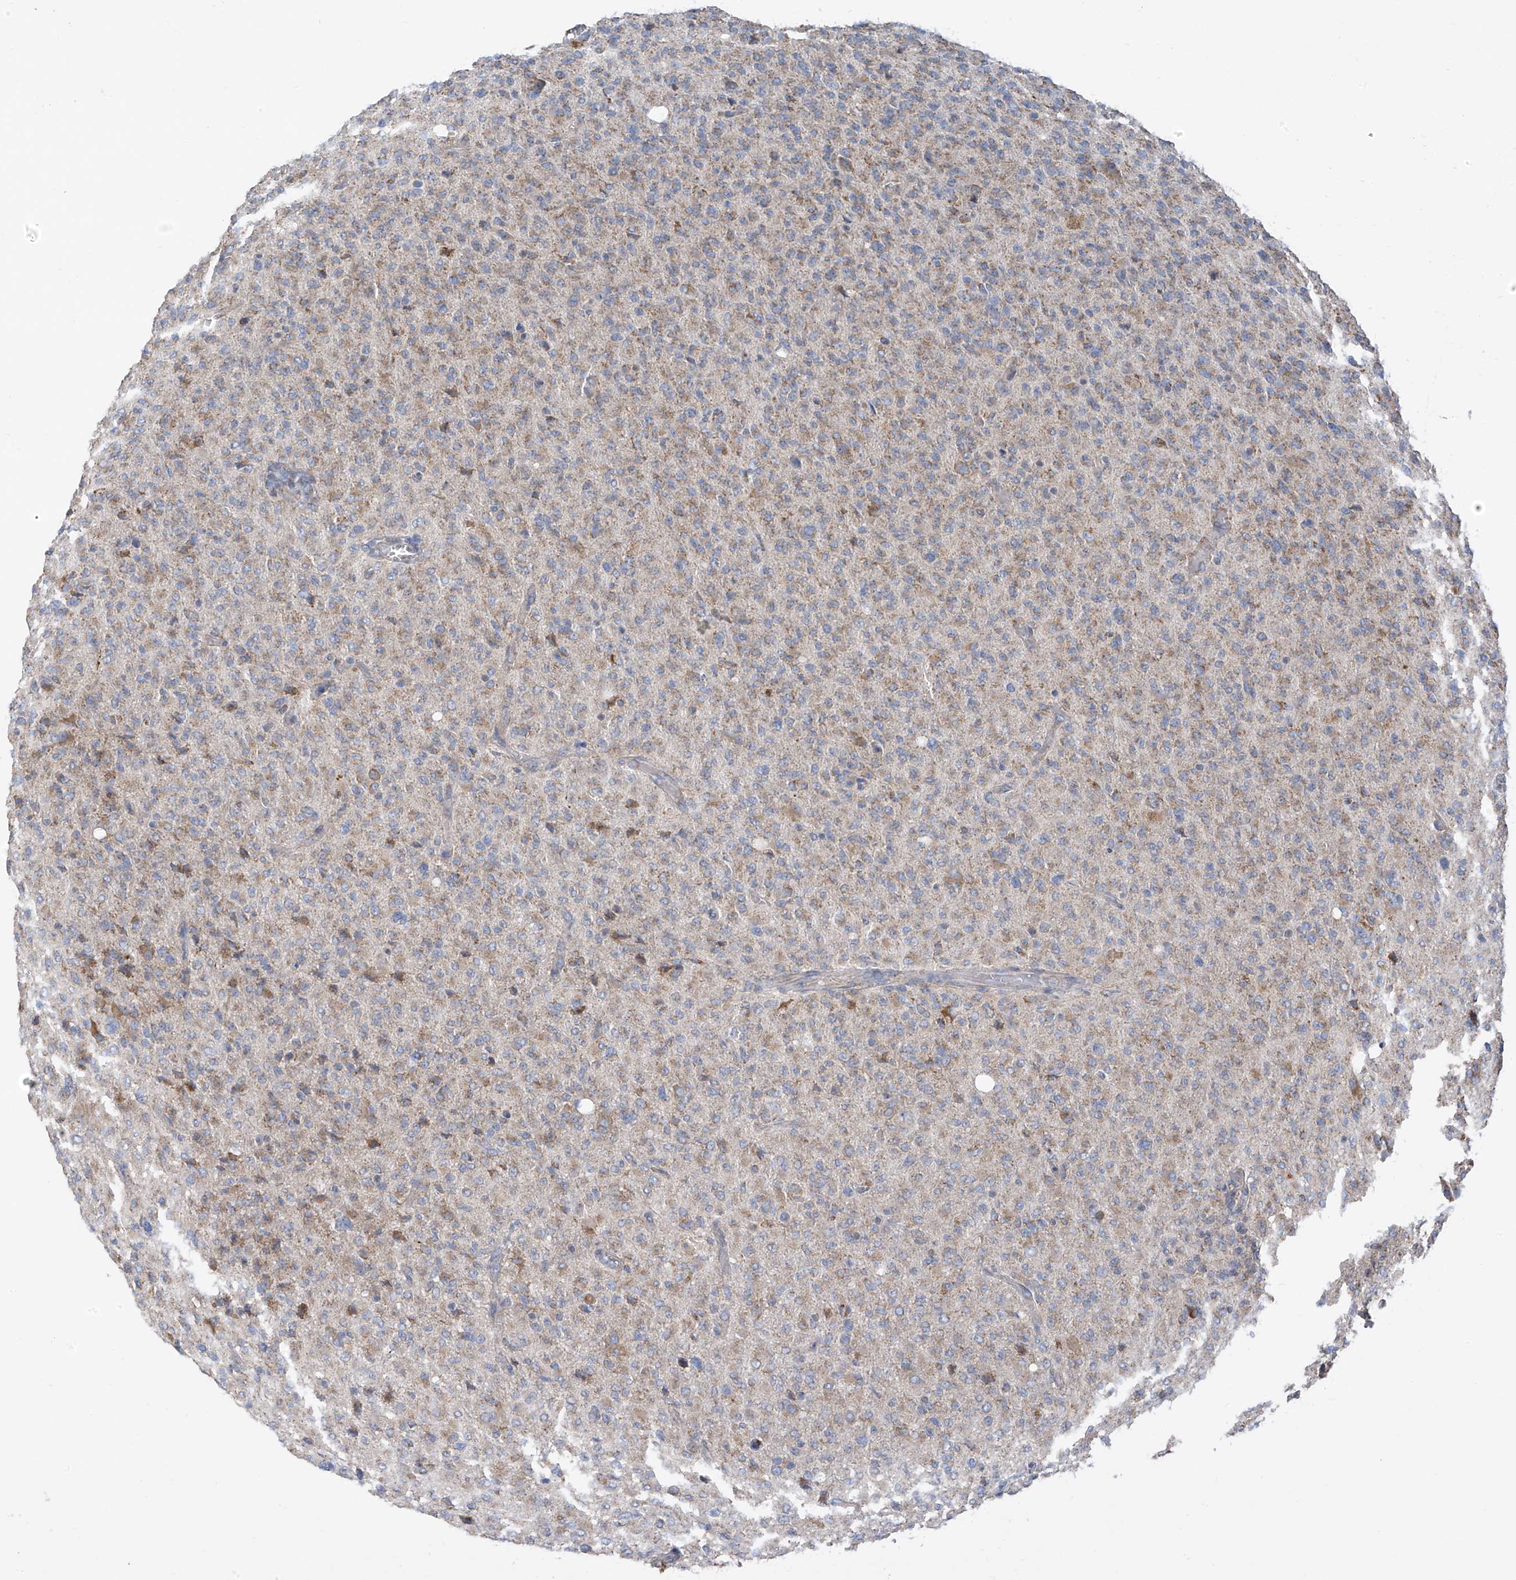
{"staining": {"intensity": "weak", "quantity": "<25%", "location": "cytoplasmic/membranous"}, "tissue": "glioma", "cell_type": "Tumor cells", "image_type": "cancer", "snomed": [{"axis": "morphology", "description": "Glioma, malignant, High grade"}, {"axis": "topography", "description": "Brain"}], "caption": "Glioma stained for a protein using IHC exhibits no positivity tumor cells.", "gene": "EOMES", "patient": {"sex": "female", "age": 57}}